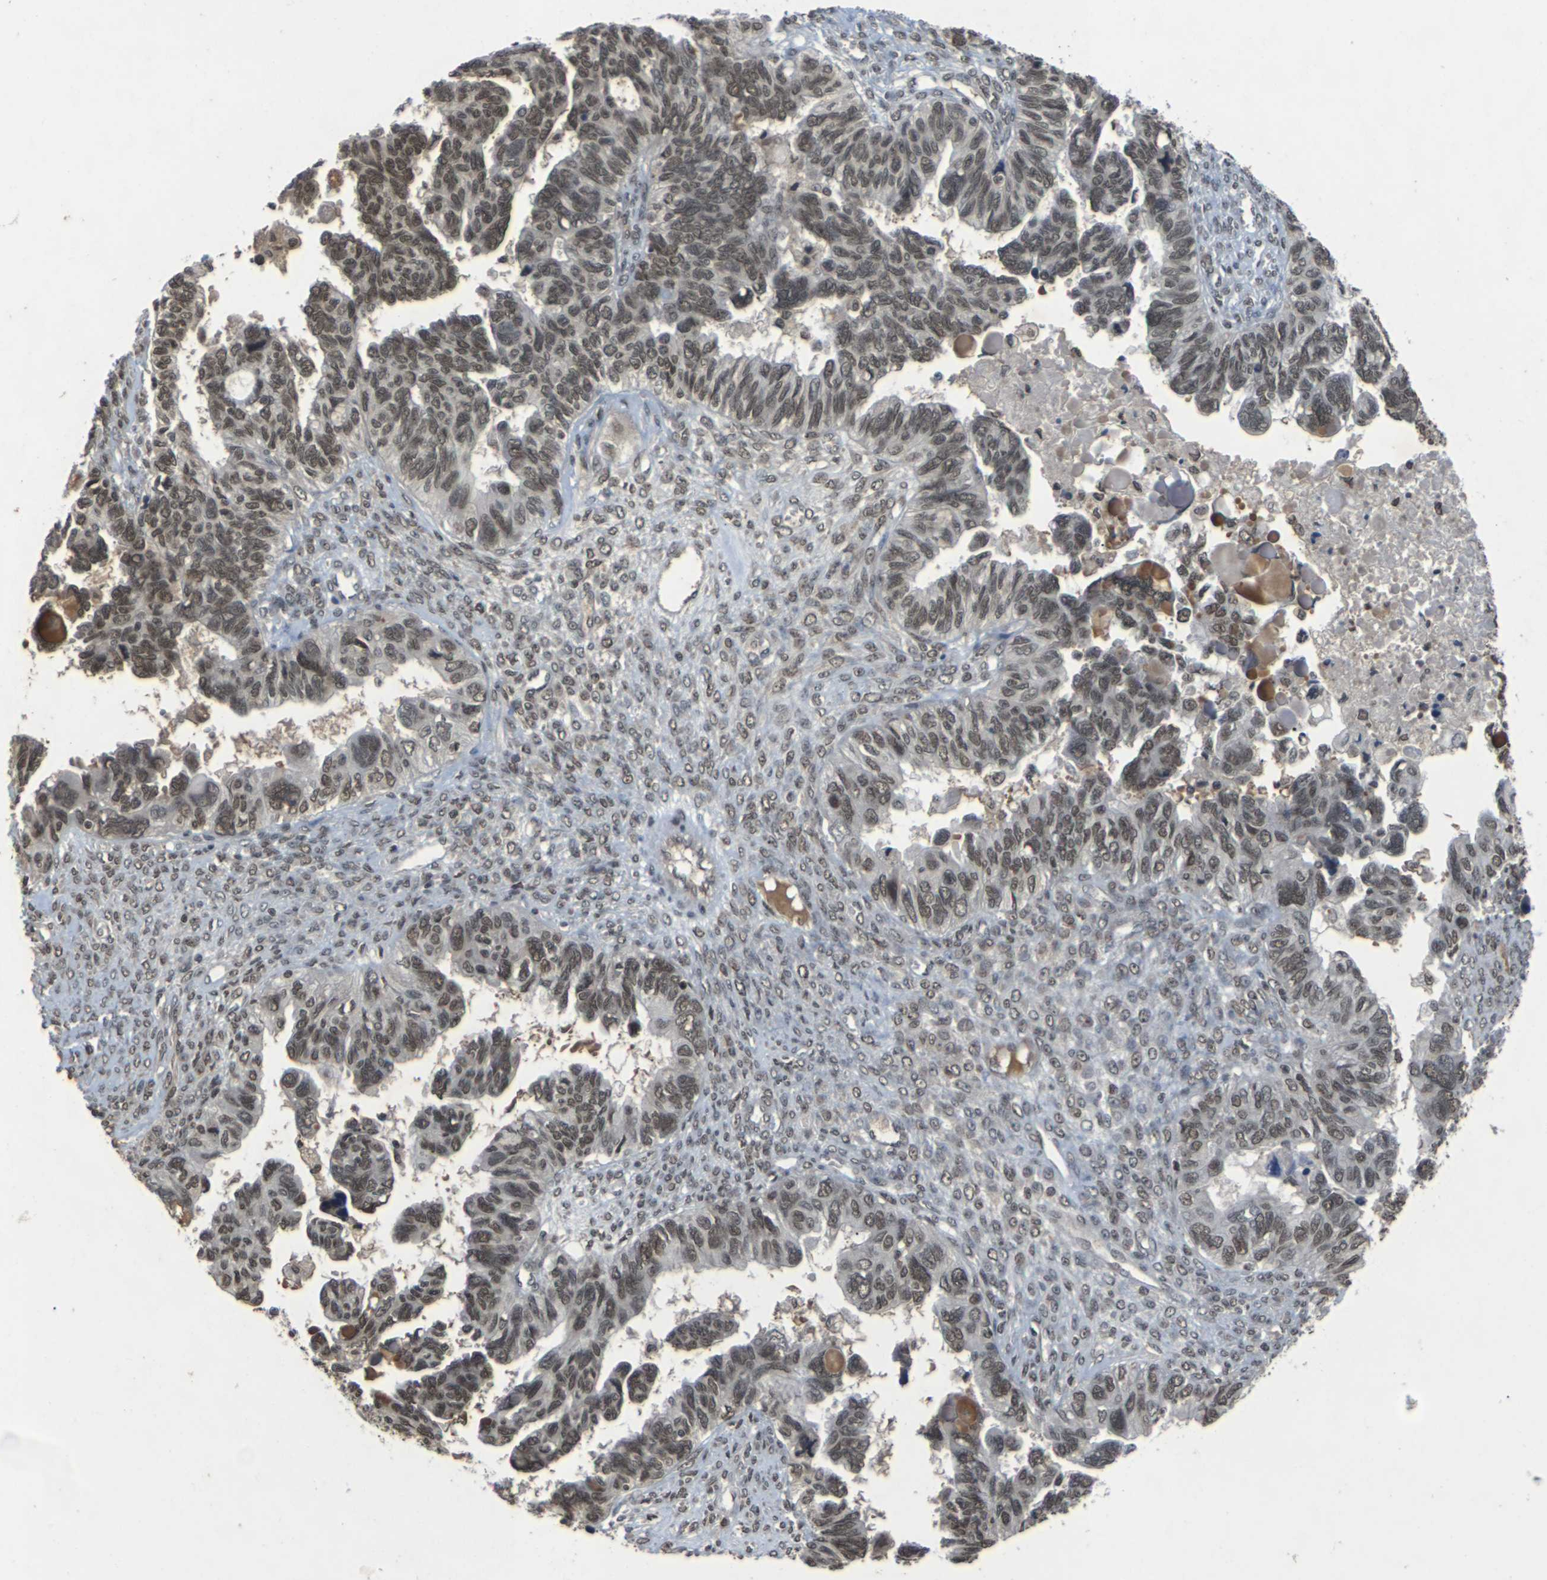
{"staining": {"intensity": "moderate", "quantity": ">75%", "location": "nuclear"}, "tissue": "ovarian cancer", "cell_type": "Tumor cells", "image_type": "cancer", "snomed": [{"axis": "morphology", "description": "Cystadenocarcinoma, serous, NOS"}, {"axis": "topography", "description": "Ovary"}], "caption": "Brown immunohistochemical staining in ovarian cancer (serous cystadenocarcinoma) reveals moderate nuclear expression in approximately >75% of tumor cells. (Stains: DAB (3,3'-diaminobenzidine) in brown, nuclei in blue, Microscopy: brightfield microscopy at high magnification).", "gene": "NELFA", "patient": {"sex": "female", "age": 79}}